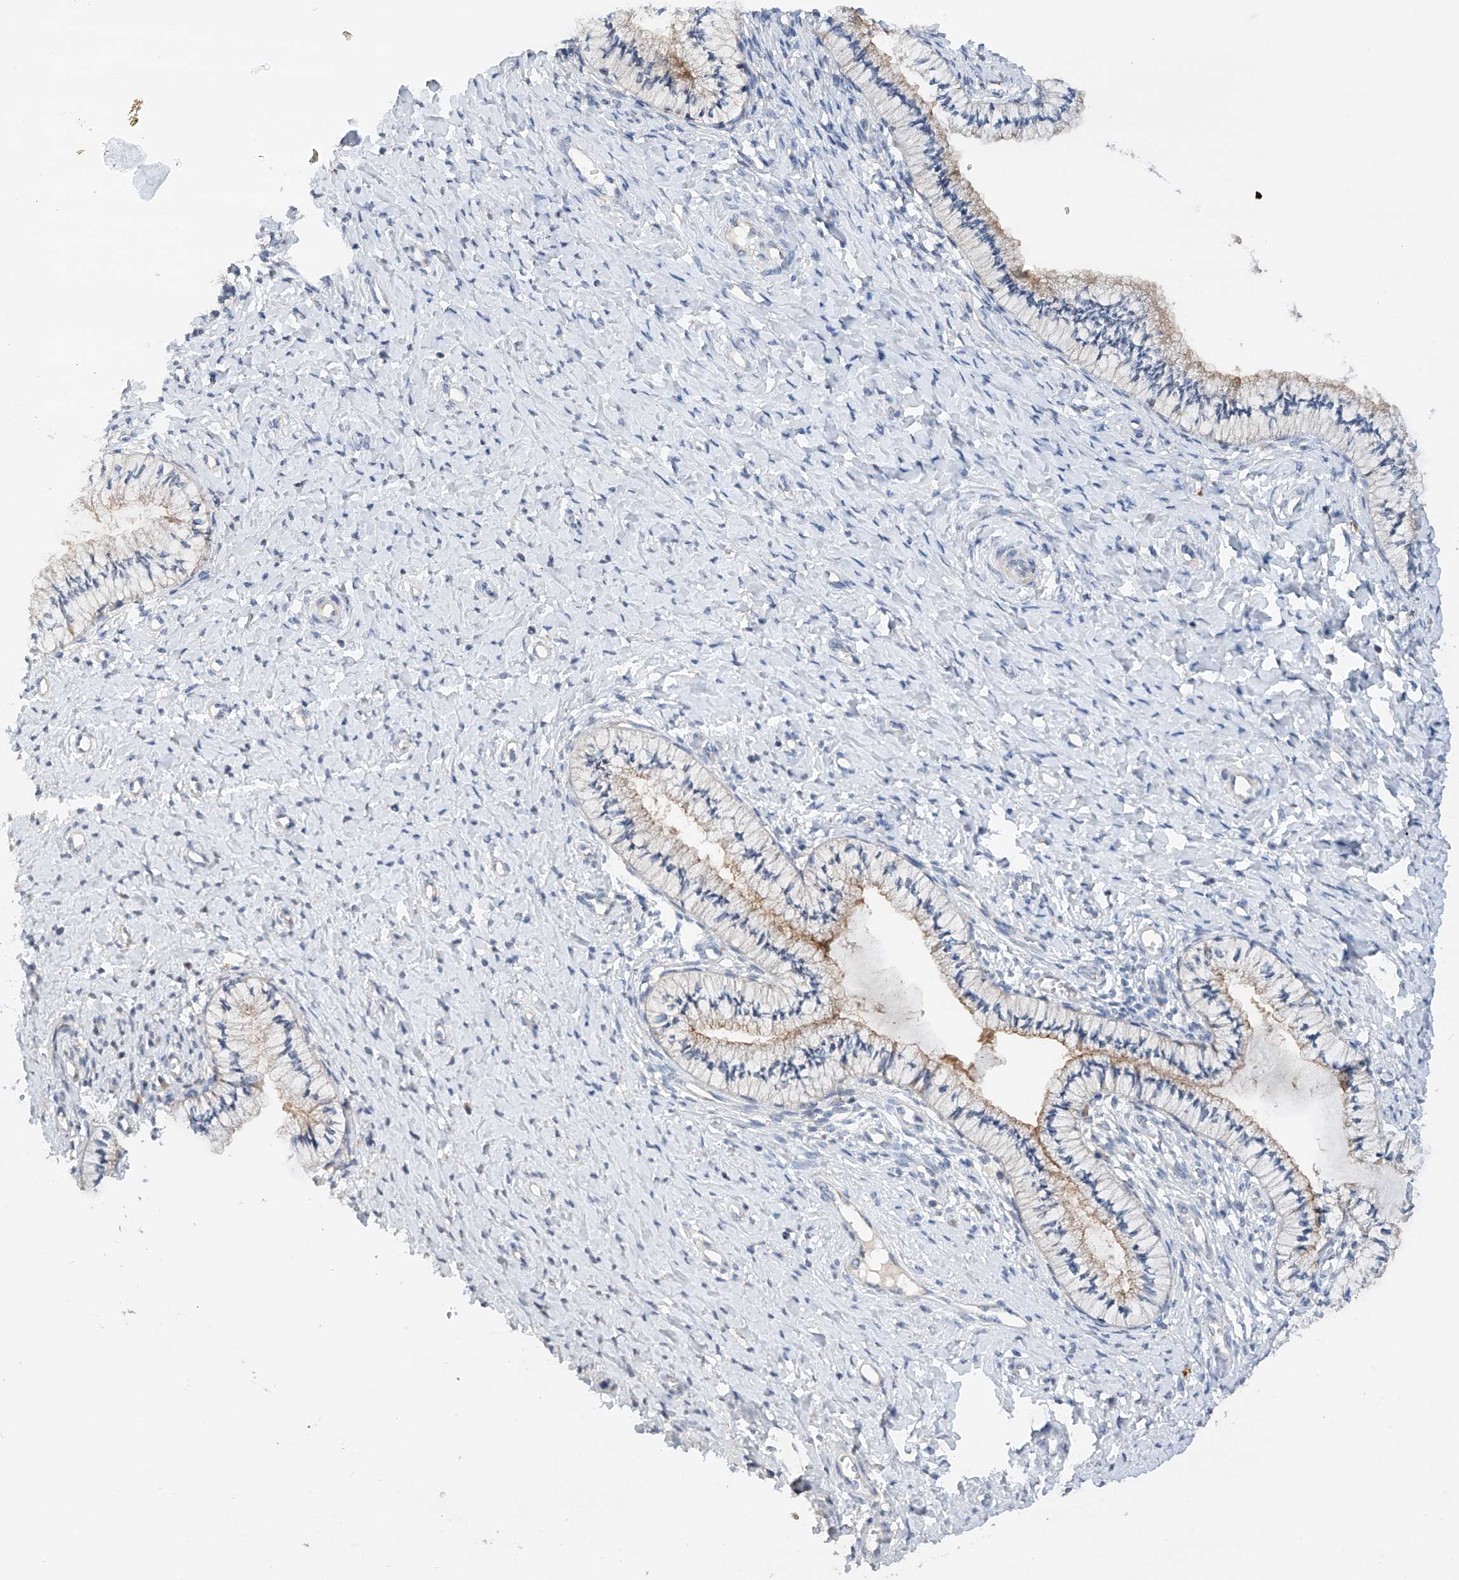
{"staining": {"intensity": "moderate", "quantity": "<25%", "location": "cytoplasmic/membranous"}, "tissue": "cervix", "cell_type": "Glandular cells", "image_type": "normal", "snomed": [{"axis": "morphology", "description": "Normal tissue, NOS"}, {"axis": "topography", "description": "Cervix"}], "caption": "Immunohistochemistry (DAB) staining of normal cervix displays moderate cytoplasmic/membranous protein positivity in approximately <25% of glandular cells.", "gene": "GPC4", "patient": {"sex": "female", "age": 36}}